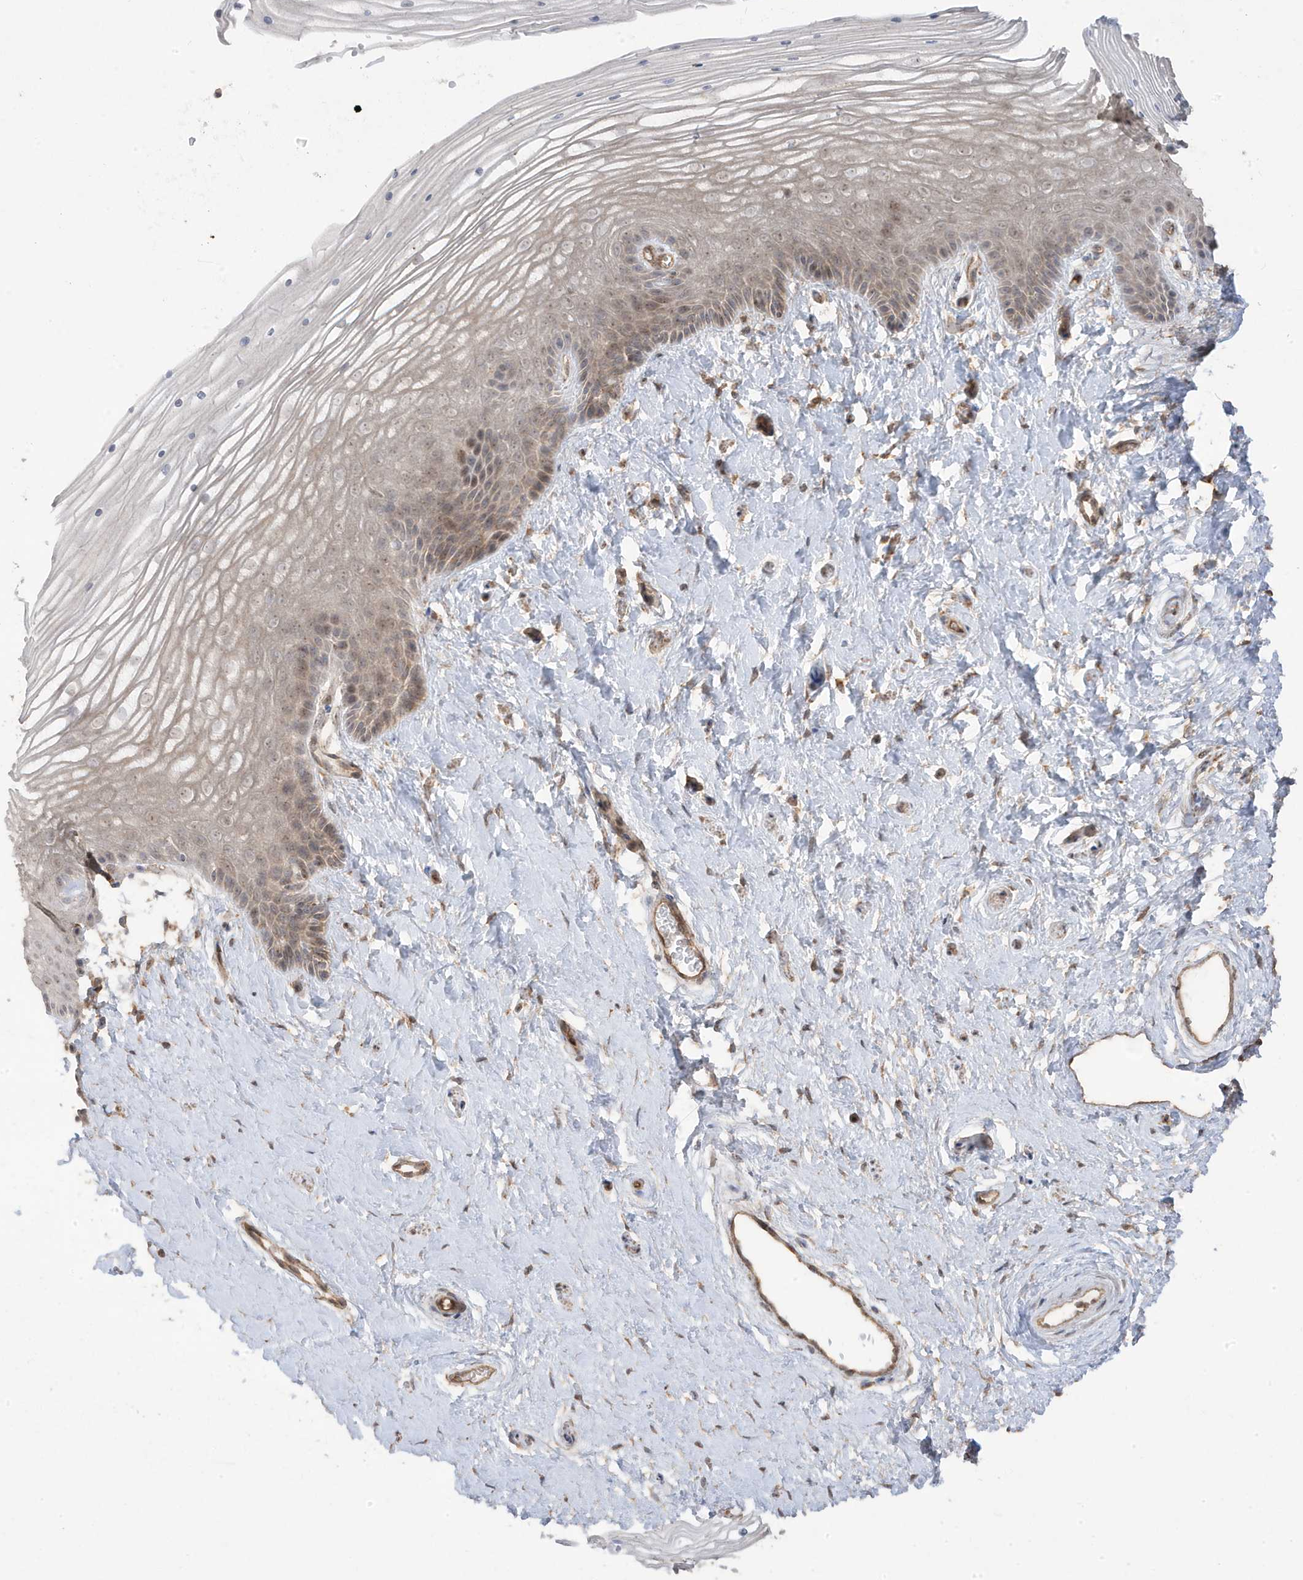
{"staining": {"intensity": "moderate", "quantity": "25%-75%", "location": "cytoplasmic/membranous"}, "tissue": "vagina", "cell_type": "Squamous epithelial cells", "image_type": "normal", "snomed": [{"axis": "morphology", "description": "Normal tissue, NOS"}, {"axis": "topography", "description": "Vagina"}, {"axis": "topography", "description": "Cervix"}], "caption": "A brown stain labels moderate cytoplasmic/membranous expression of a protein in squamous epithelial cells of normal human vagina.", "gene": "DNAJC12", "patient": {"sex": "female", "age": 40}}